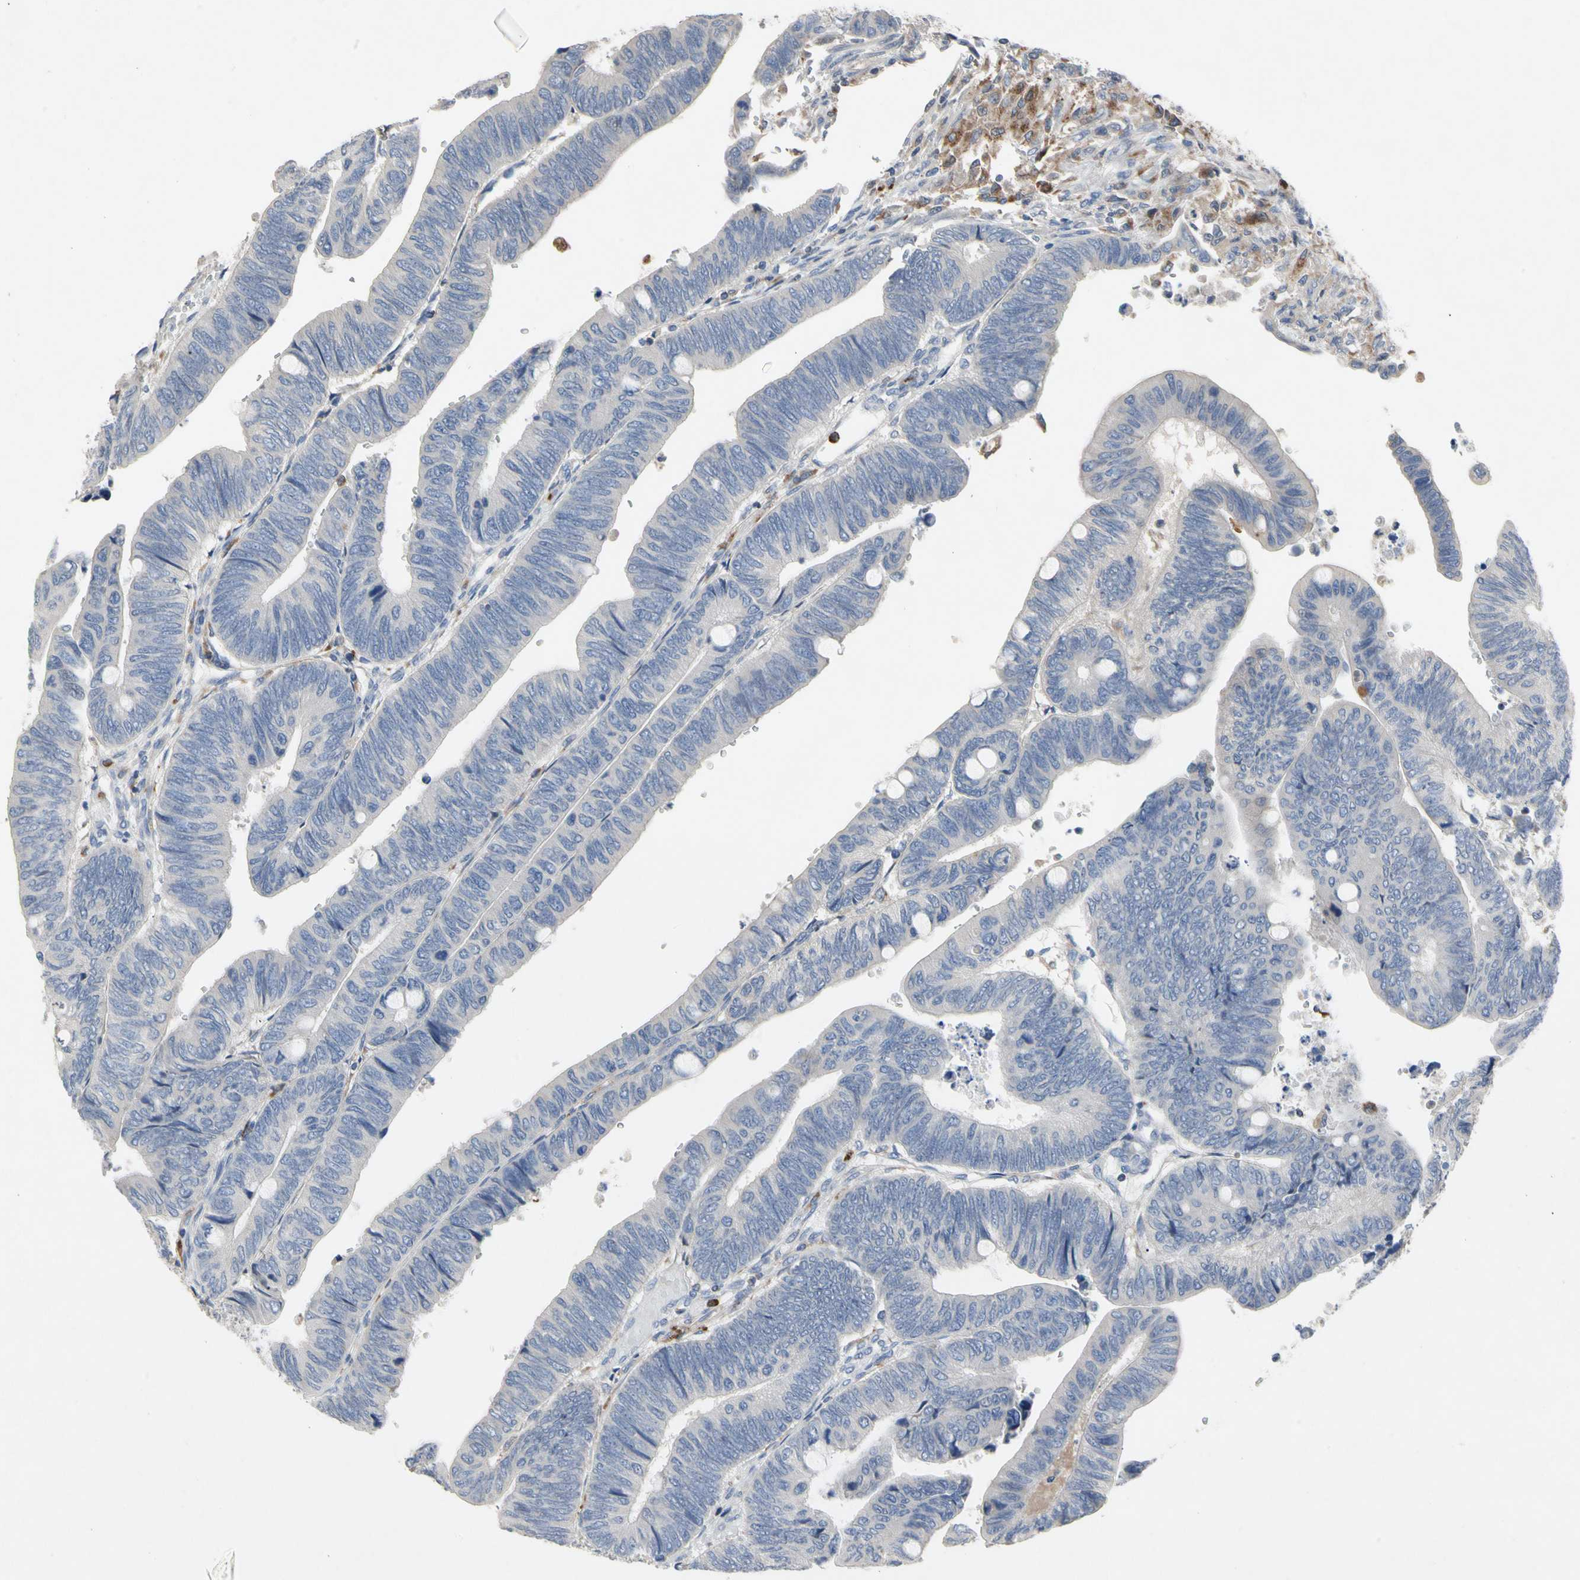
{"staining": {"intensity": "negative", "quantity": "none", "location": "none"}, "tissue": "colorectal cancer", "cell_type": "Tumor cells", "image_type": "cancer", "snomed": [{"axis": "morphology", "description": "Normal tissue, NOS"}, {"axis": "morphology", "description": "Adenocarcinoma, NOS"}, {"axis": "topography", "description": "Rectum"}, {"axis": "topography", "description": "Peripheral nerve tissue"}], "caption": "An image of human colorectal cancer (adenocarcinoma) is negative for staining in tumor cells.", "gene": "ADA2", "patient": {"sex": "male", "age": 92}}